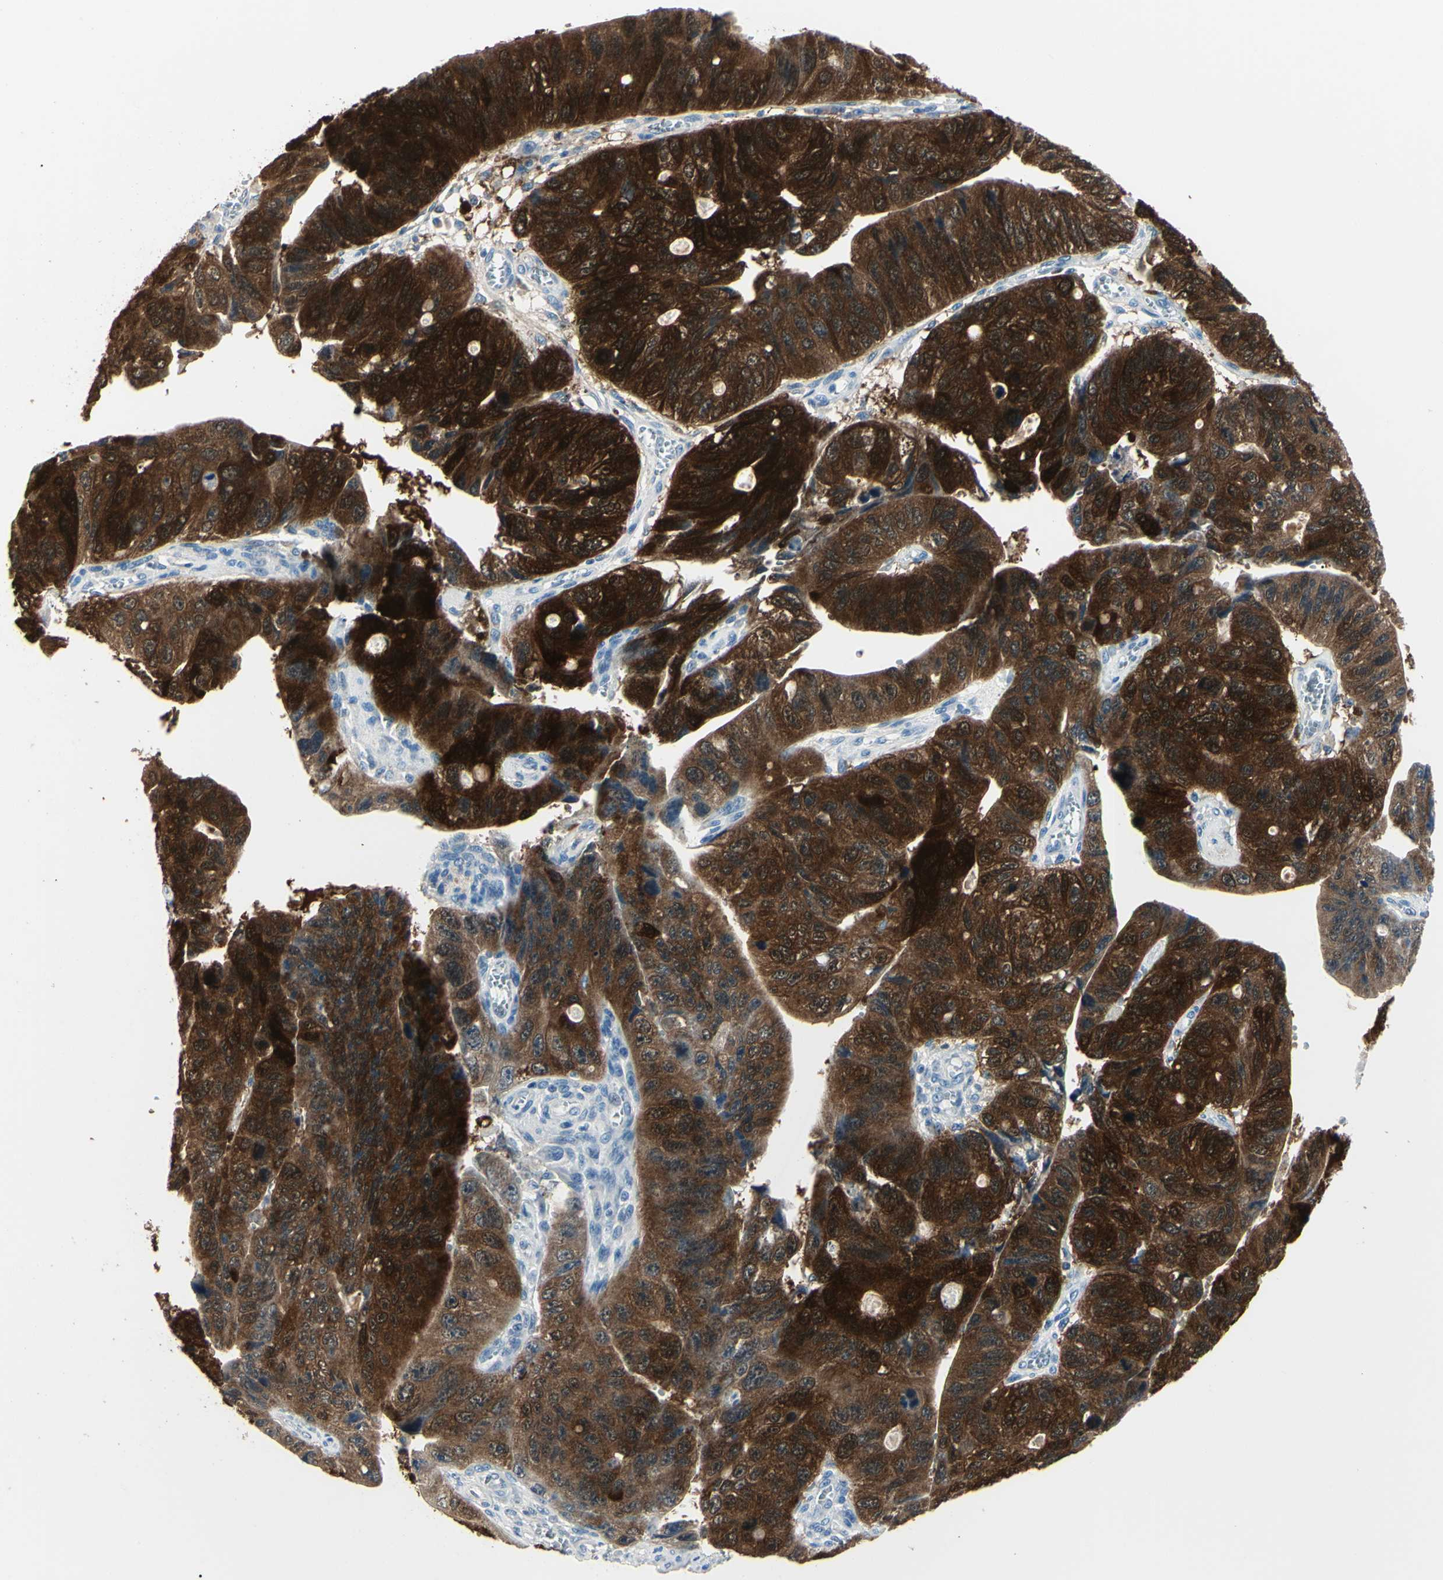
{"staining": {"intensity": "strong", "quantity": ">75%", "location": "cytoplasmic/membranous,nuclear"}, "tissue": "stomach cancer", "cell_type": "Tumor cells", "image_type": "cancer", "snomed": [{"axis": "morphology", "description": "Adenocarcinoma, NOS"}, {"axis": "topography", "description": "Stomach"}], "caption": "A histopathology image showing strong cytoplasmic/membranous and nuclear staining in about >75% of tumor cells in stomach cancer, as visualized by brown immunohistochemical staining.", "gene": "AKR1C3", "patient": {"sex": "male", "age": 59}}